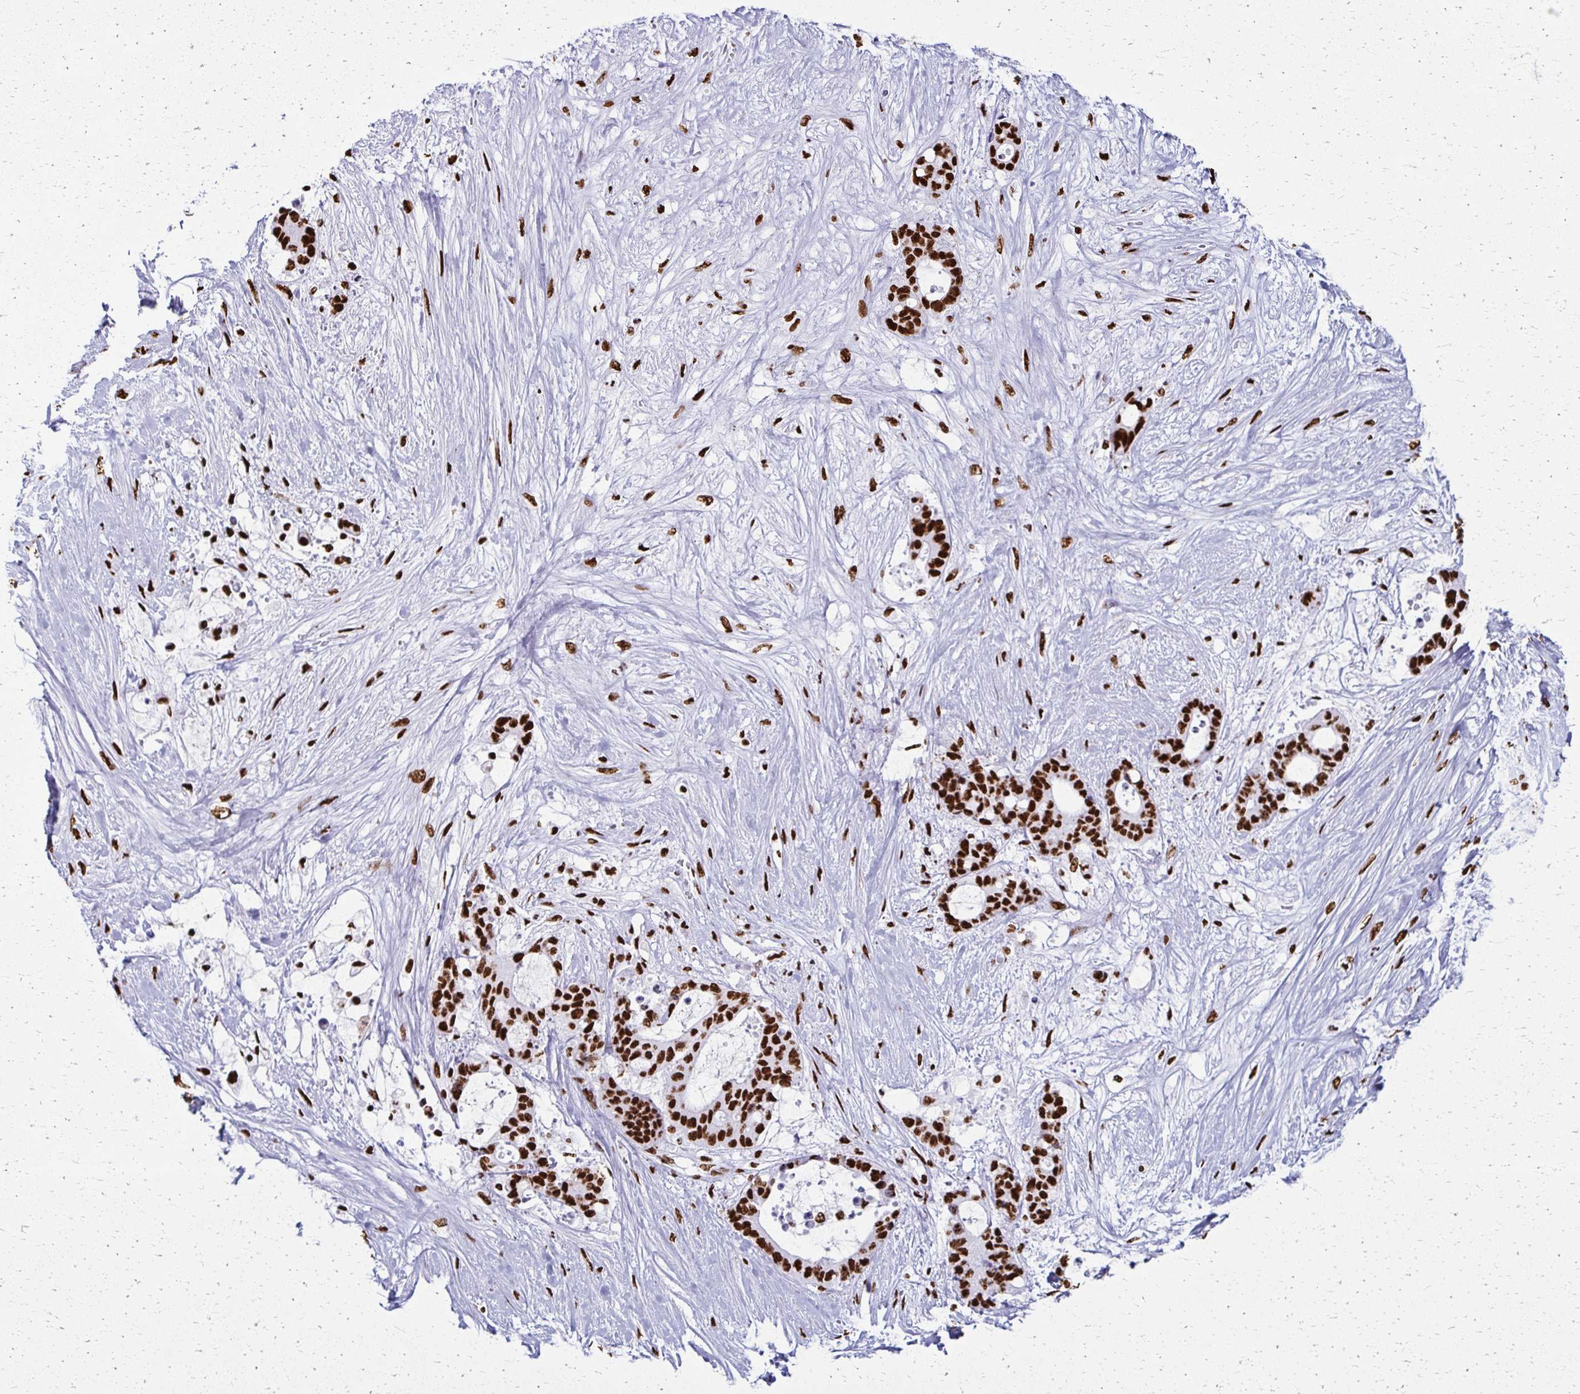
{"staining": {"intensity": "strong", "quantity": ">75%", "location": "nuclear"}, "tissue": "liver cancer", "cell_type": "Tumor cells", "image_type": "cancer", "snomed": [{"axis": "morphology", "description": "Normal tissue, NOS"}, {"axis": "morphology", "description": "Cholangiocarcinoma"}, {"axis": "topography", "description": "Liver"}, {"axis": "topography", "description": "Peripheral nerve tissue"}], "caption": "Brown immunohistochemical staining in liver cholangiocarcinoma exhibits strong nuclear expression in about >75% of tumor cells.", "gene": "NONO", "patient": {"sex": "female", "age": 73}}